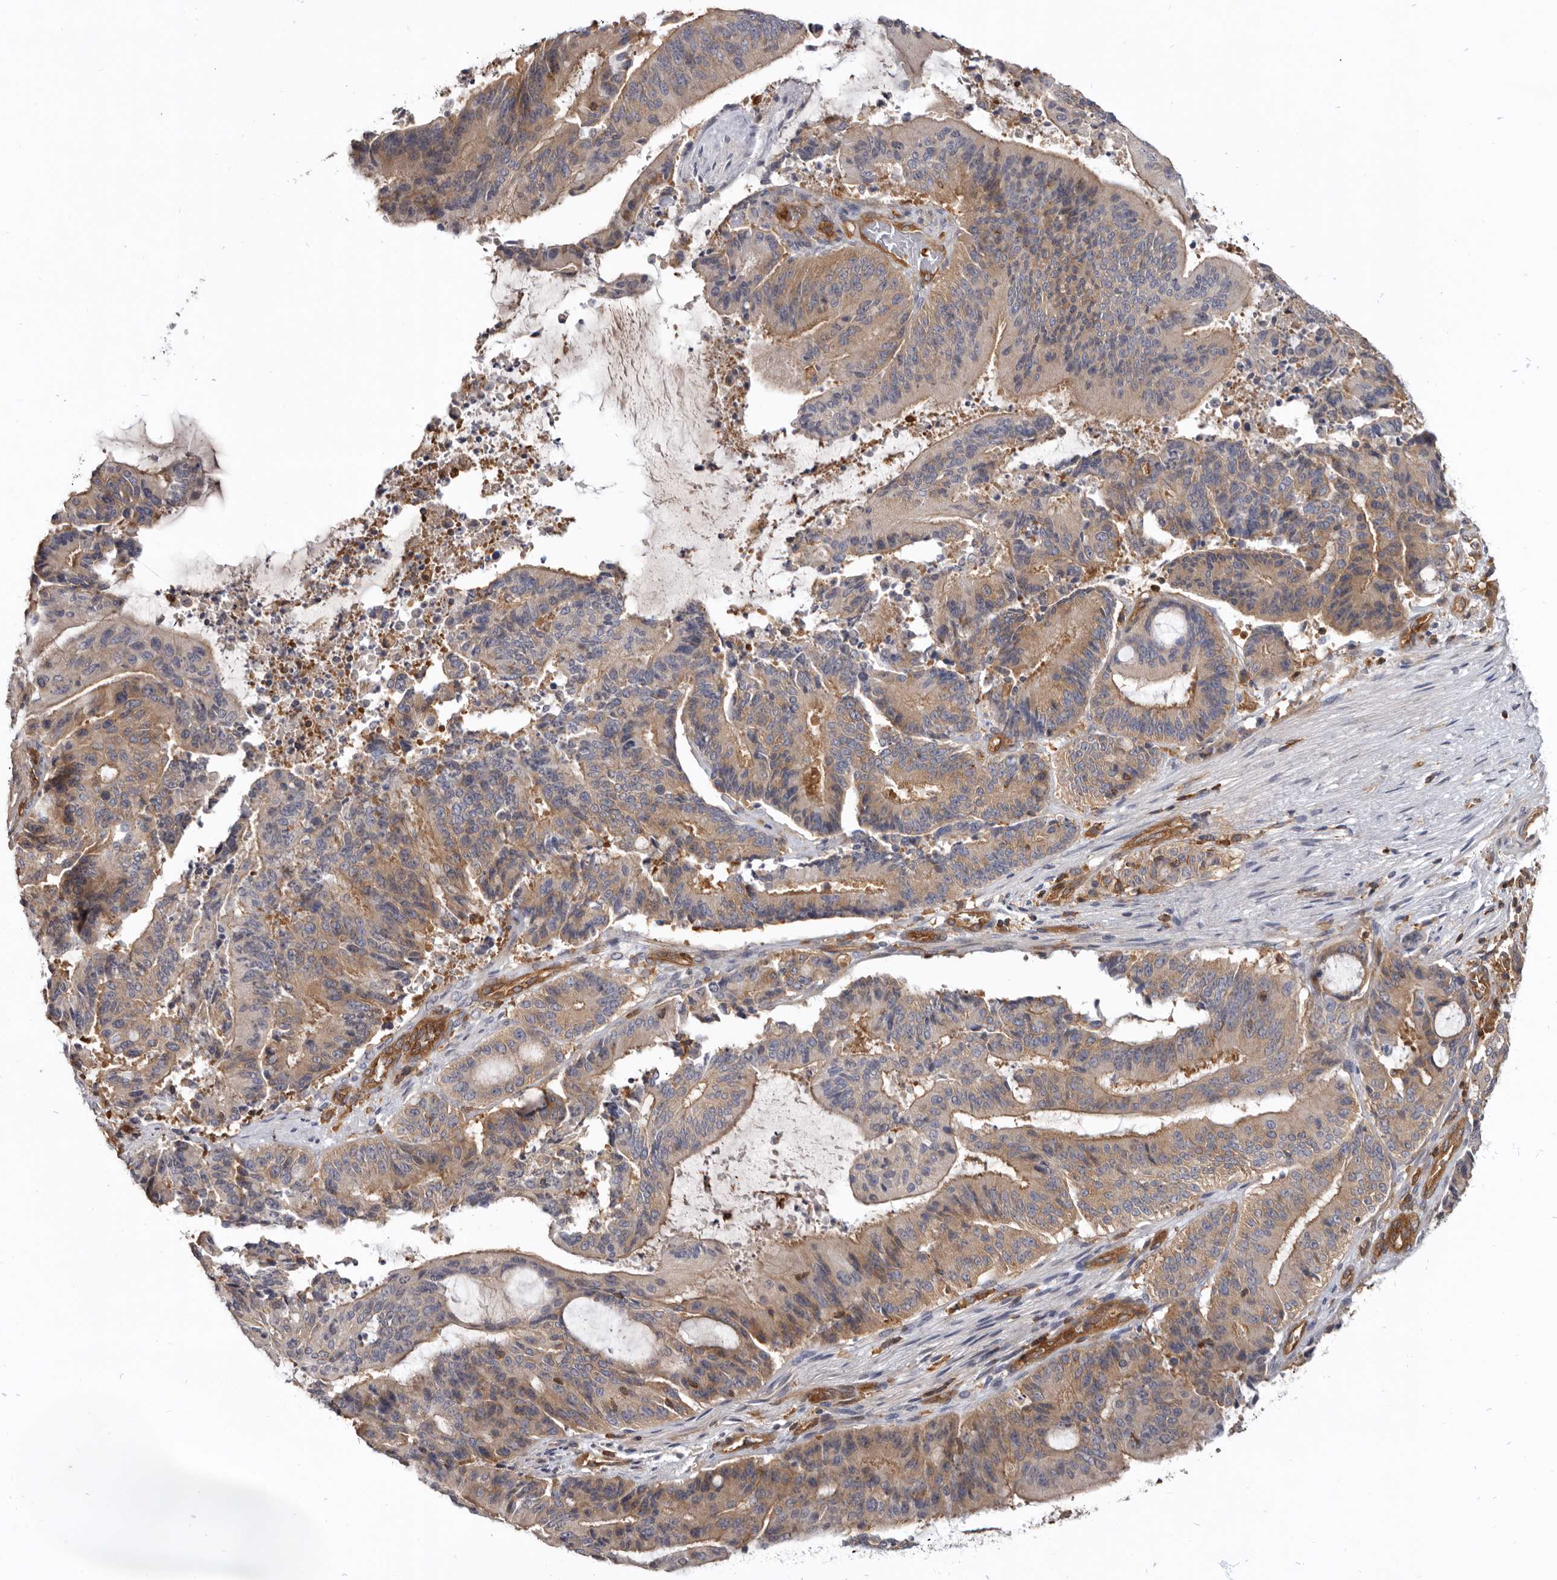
{"staining": {"intensity": "moderate", "quantity": ">75%", "location": "cytoplasmic/membranous"}, "tissue": "liver cancer", "cell_type": "Tumor cells", "image_type": "cancer", "snomed": [{"axis": "morphology", "description": "Normal tissue, NOS"}, {"axis": "morphology", "description": "Cholangiocarcinoma"}, {"axis": "topography", "description": "Liver"}, {"axis": "topography", "description": "Peripheral nerve tissue"}], "caption": "Immunohistochemistry (IHC) staining of liver cholangiocarcinoma, which demonstrates medium levels of moderate cytoplasmic/membranous expression in approximately >75% of tumor cells indicating moderate cytoplasmic/membranous protein staining. The staining was performed using DAB (brown) for protein detection and nuclei were counterstained in hematoxylin (blue).", "gene": "CBL", "patient": {"sex": "female", "age": 73}}